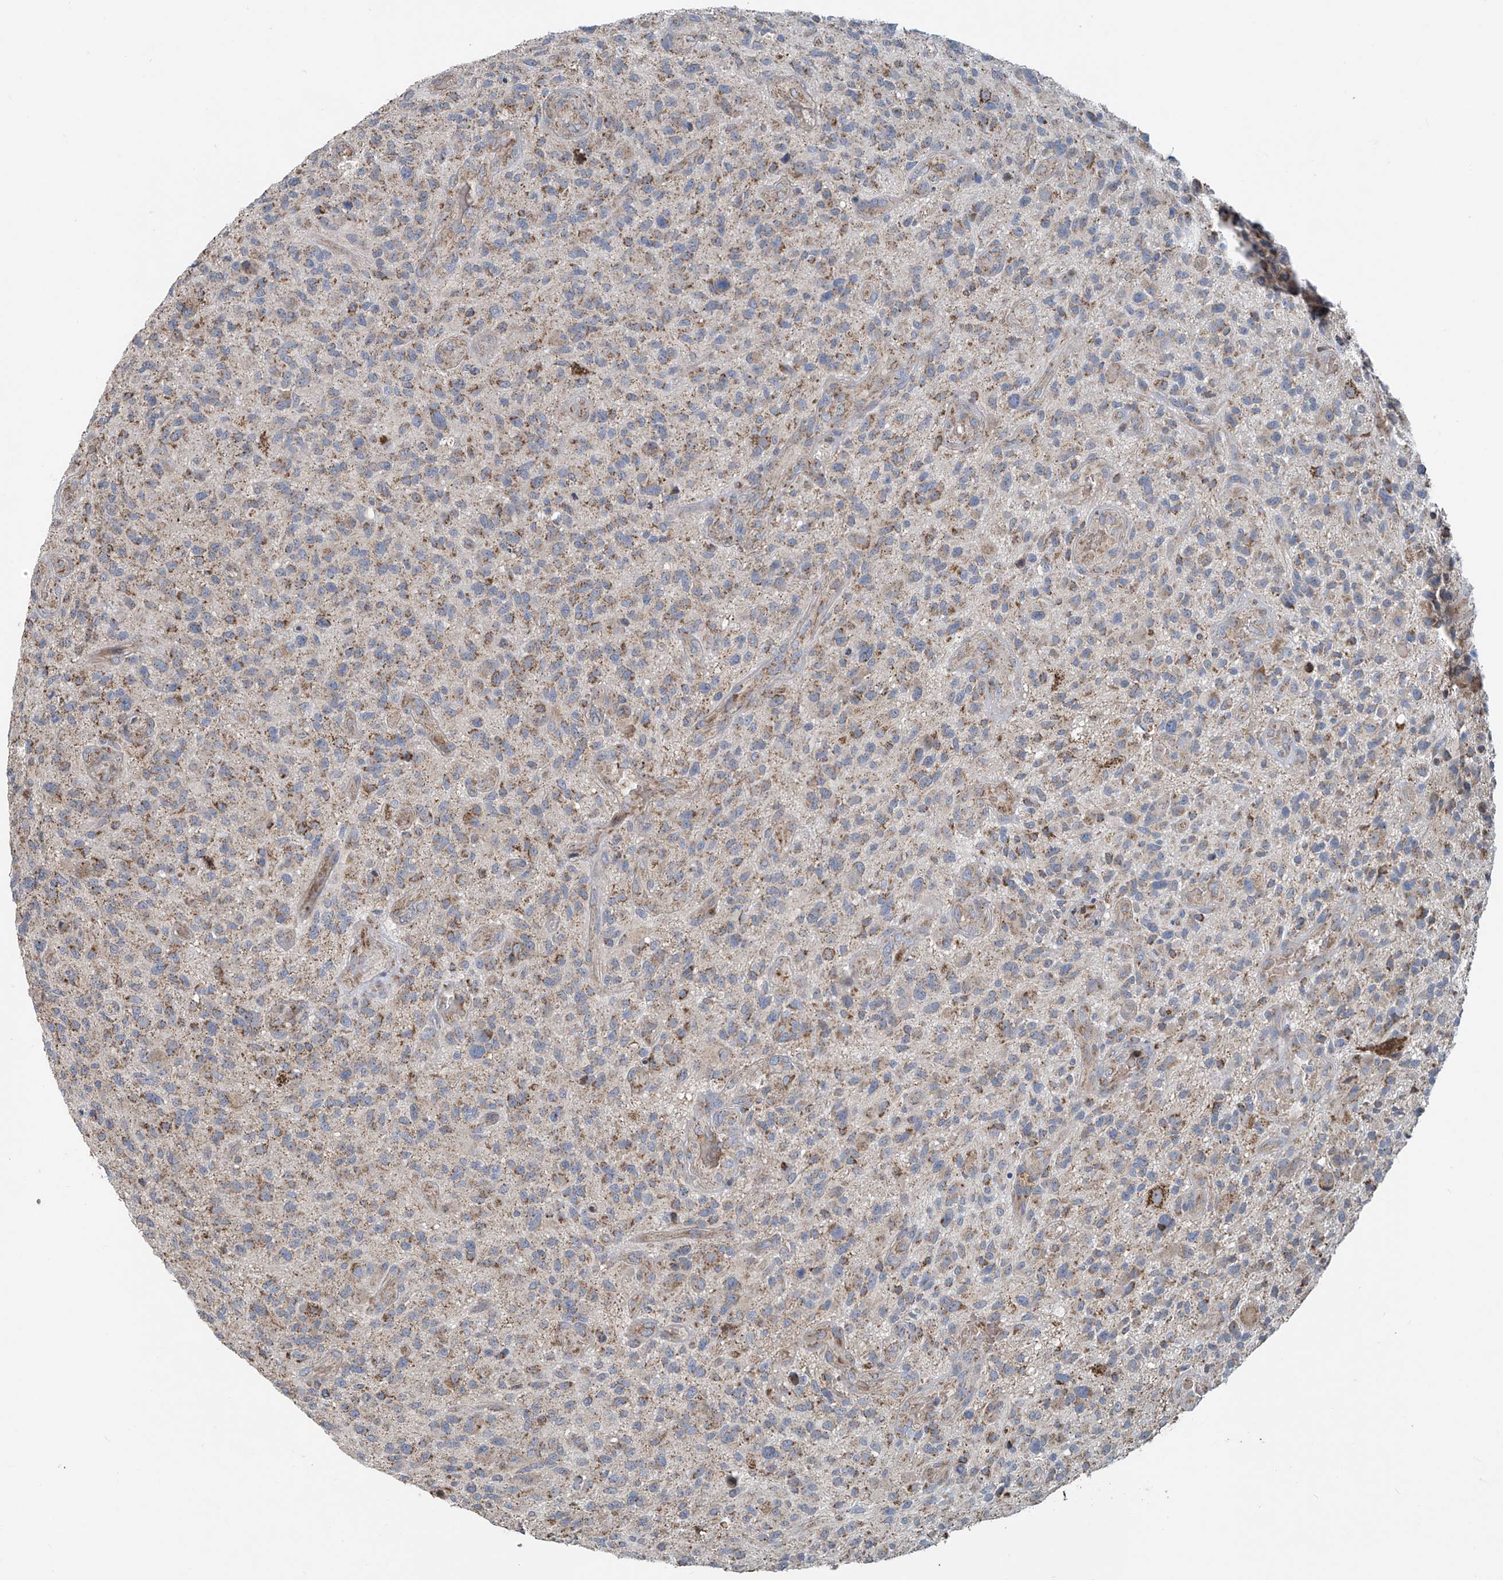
{"staining": {"intensity": "moderate", "quantity": "25%-75%", "location": "cytoplasmic/membranous"}, "tissue": "glioma", "cell_type": "Tumor cells", "image_type": "cancer", "snomed": [{"axis": "morphology", "description": "Glioma, malignant, High grade"}, {"axis": "topography", "description": "Brain"}], "caption": "Glioma tissue displays moderate cytoplasmic/membranous positivity in about 25%-75% of tumor cells", "gene": "COMMD1", "patient": {"sex": "male", "age": 47}}